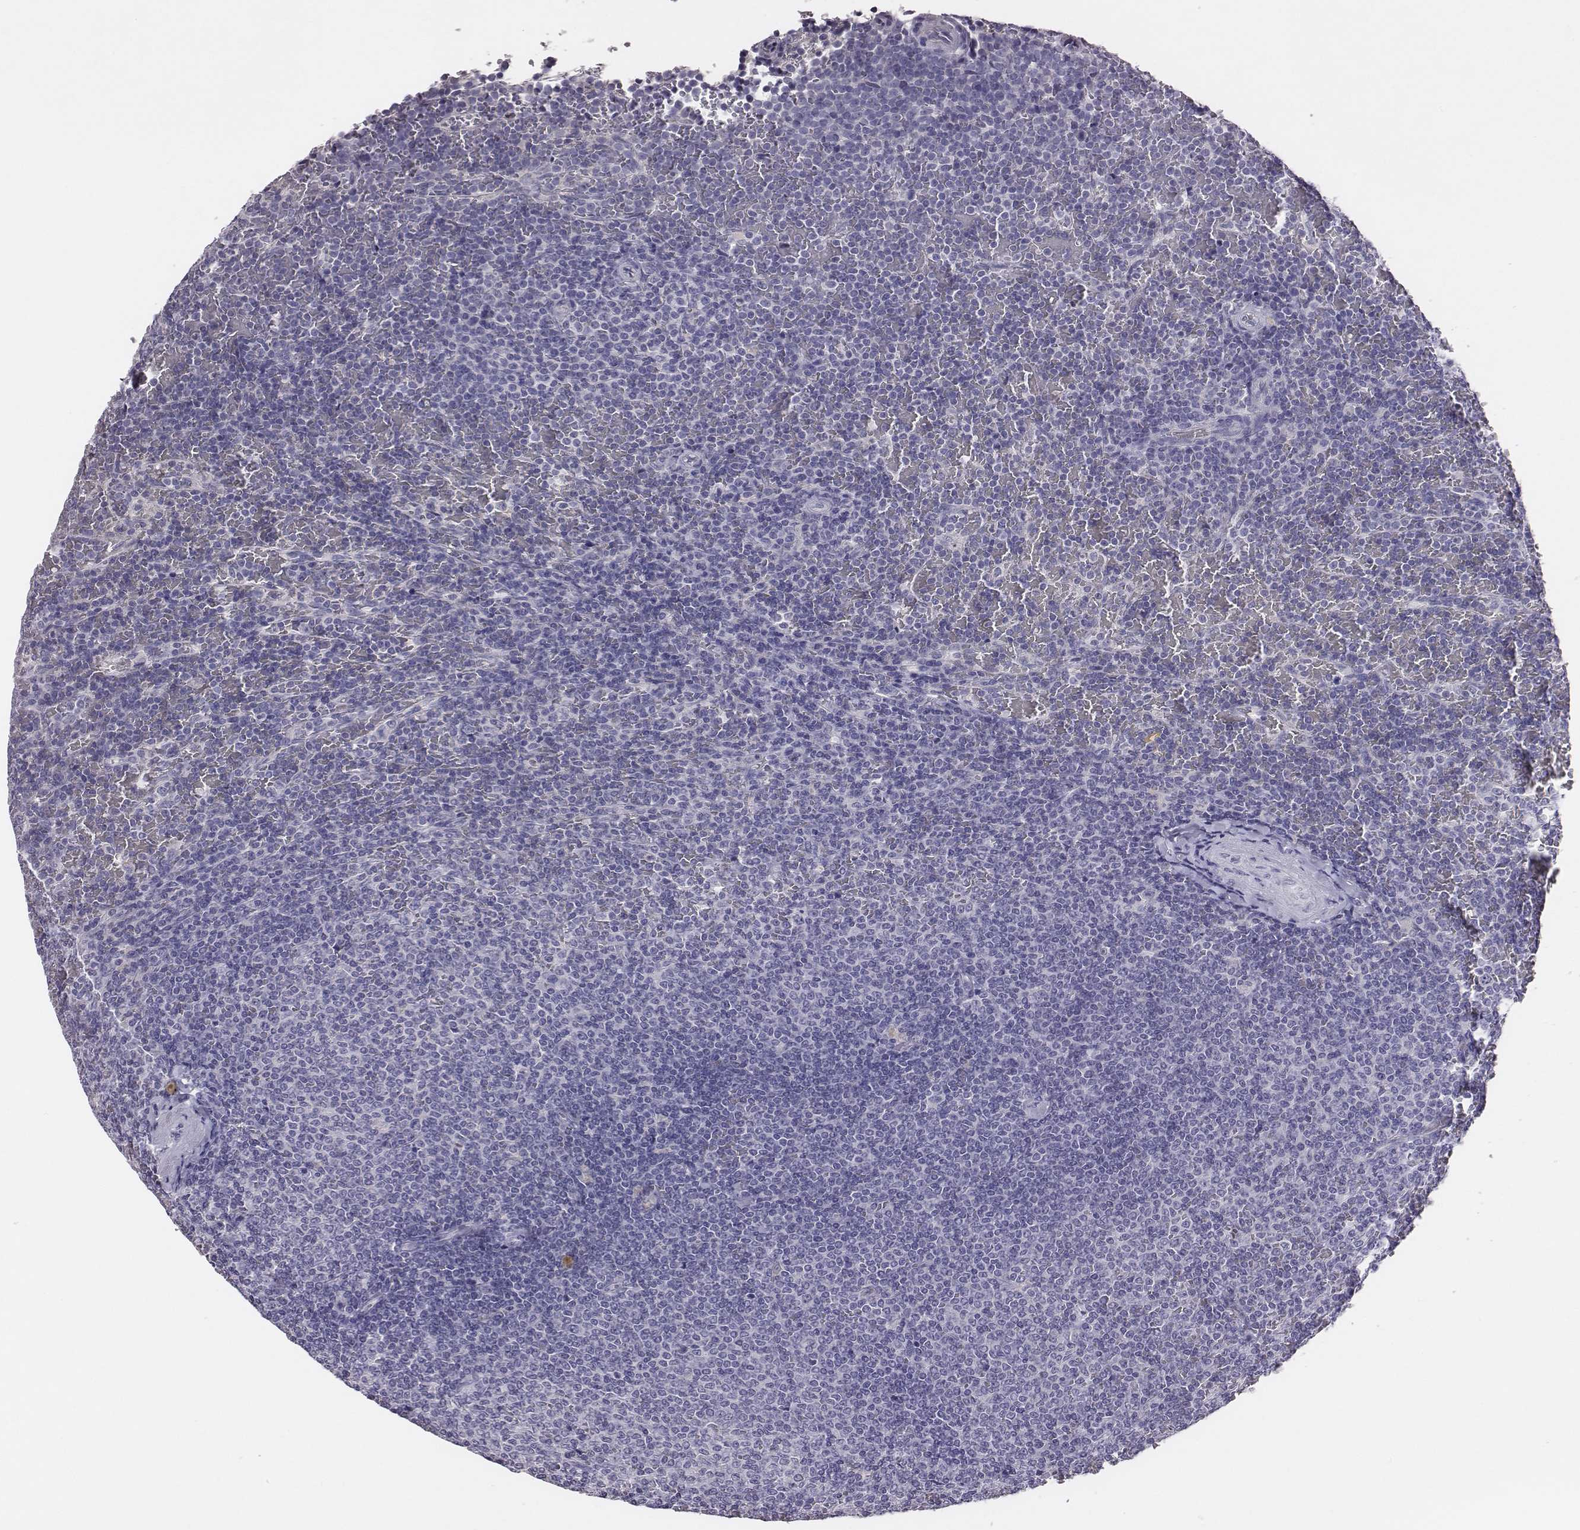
{"staining": {"intensity": "negative", "quantity": "none", "location": "none"}, "tissue": "lymphoma", "cell_type": "Tumor cells", "image_type": "cancer", "snomed": [{"axis": "morphology", "description": "Malignant lymphoma, non-Hodgkin's type, Low grade"}, {"axis": "topography", "description": "Spleen"}], "caption": "DAB immunohistochemical staining of human lymphoma displays no significant staining in tumor cells. The staining is performed using DAB (3,3'-diaminobenzidine) brown chromogen with nuclei counter-stained in using hematoxylin.", "gene": "EN1", "patient": {"sex": "female", "age": 77}}